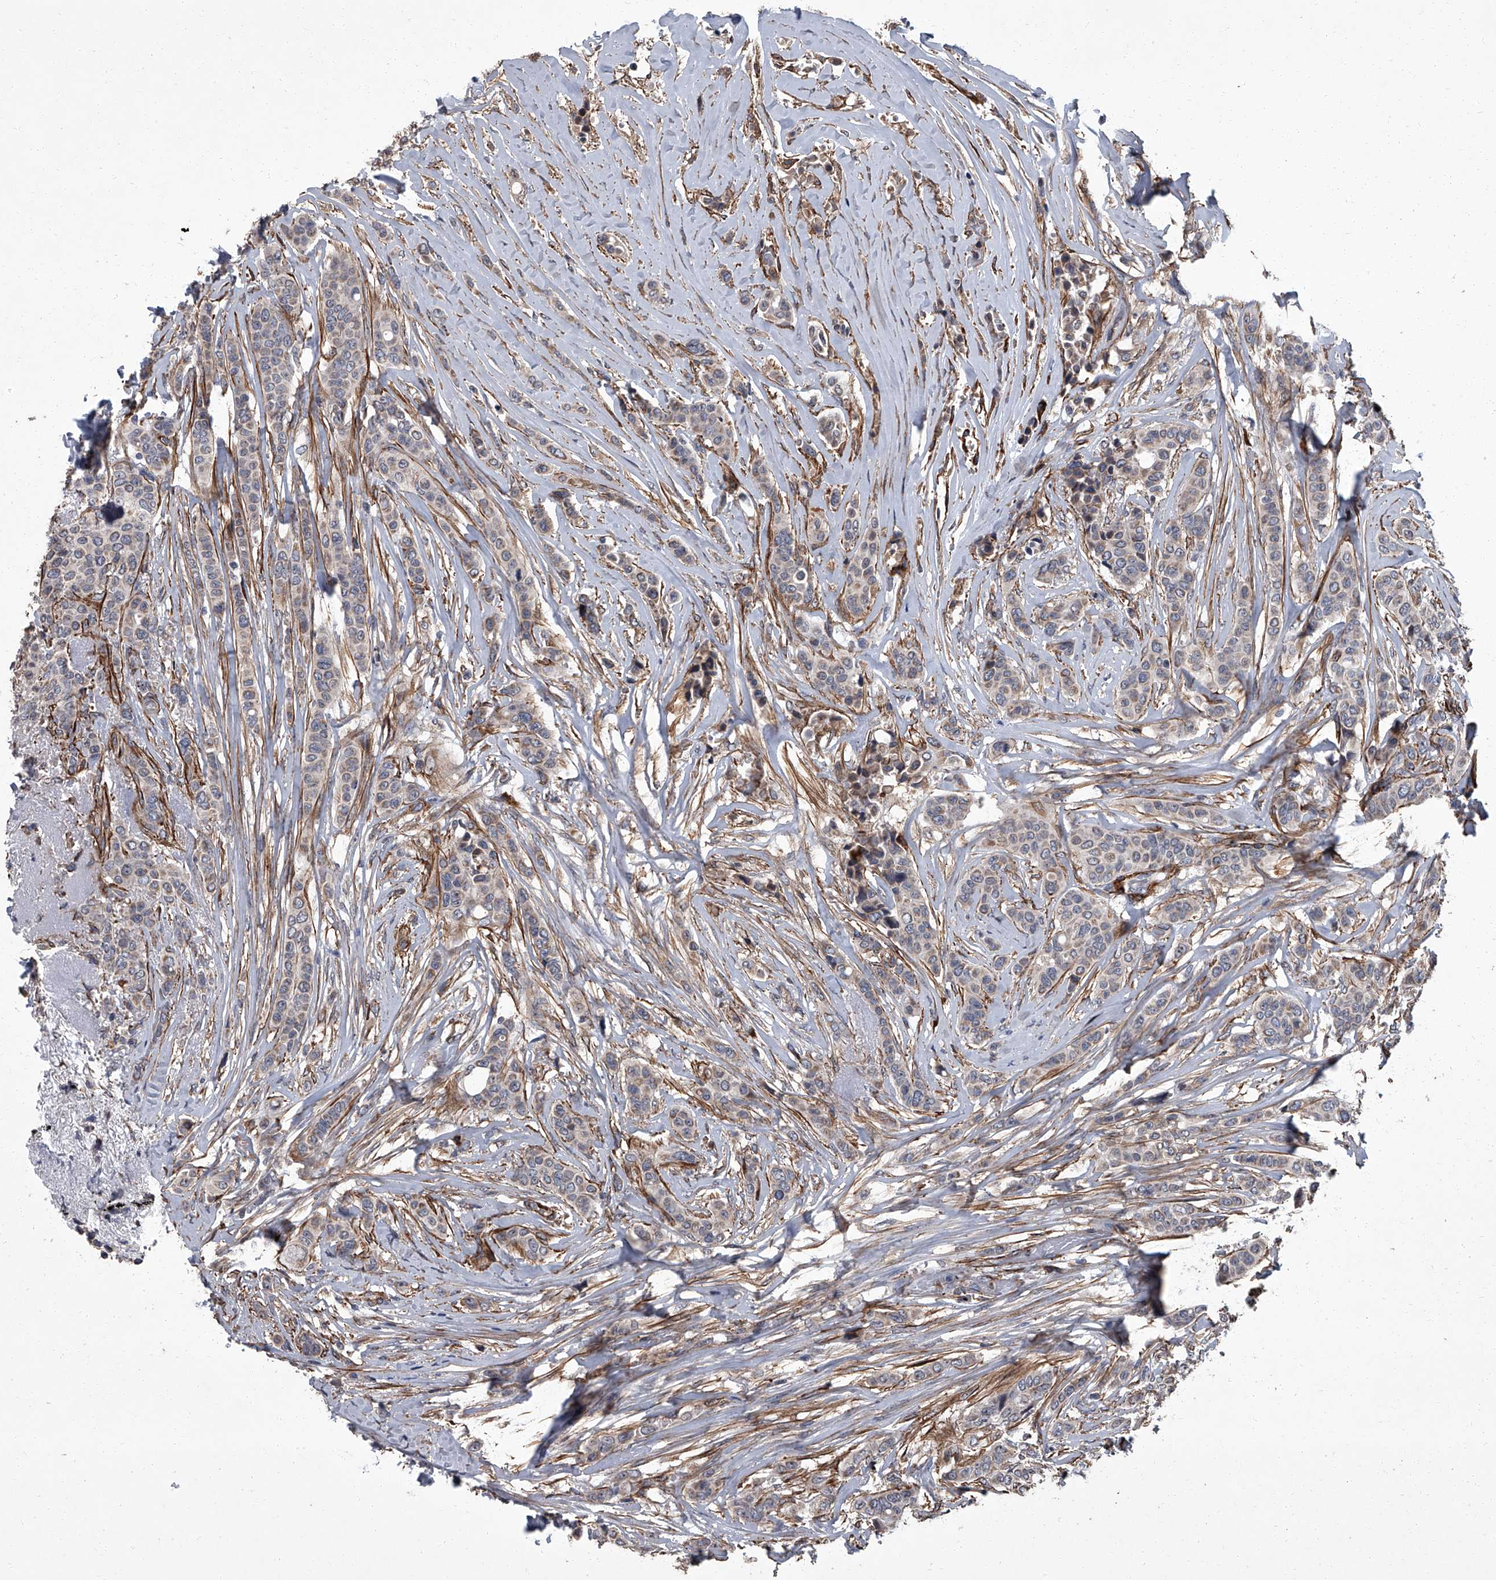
{"staining": {"intensity": "negative", "quantity": "none", "location": "none"}, "tissue": "breast cancer", "cell_type": "Tumor cells", "image_type": "cancer", "snomed": [{"axis": "morphology", "description": "Lobular carcinoma"}, {"axis": "topography", "description": "Breast"}], "caption": "Human breast cancer stained for a protein using IHC exhibits no staining in tumor cells.", "gene": "SIRT4", "patient": {"sex": "female", "age": 51}}